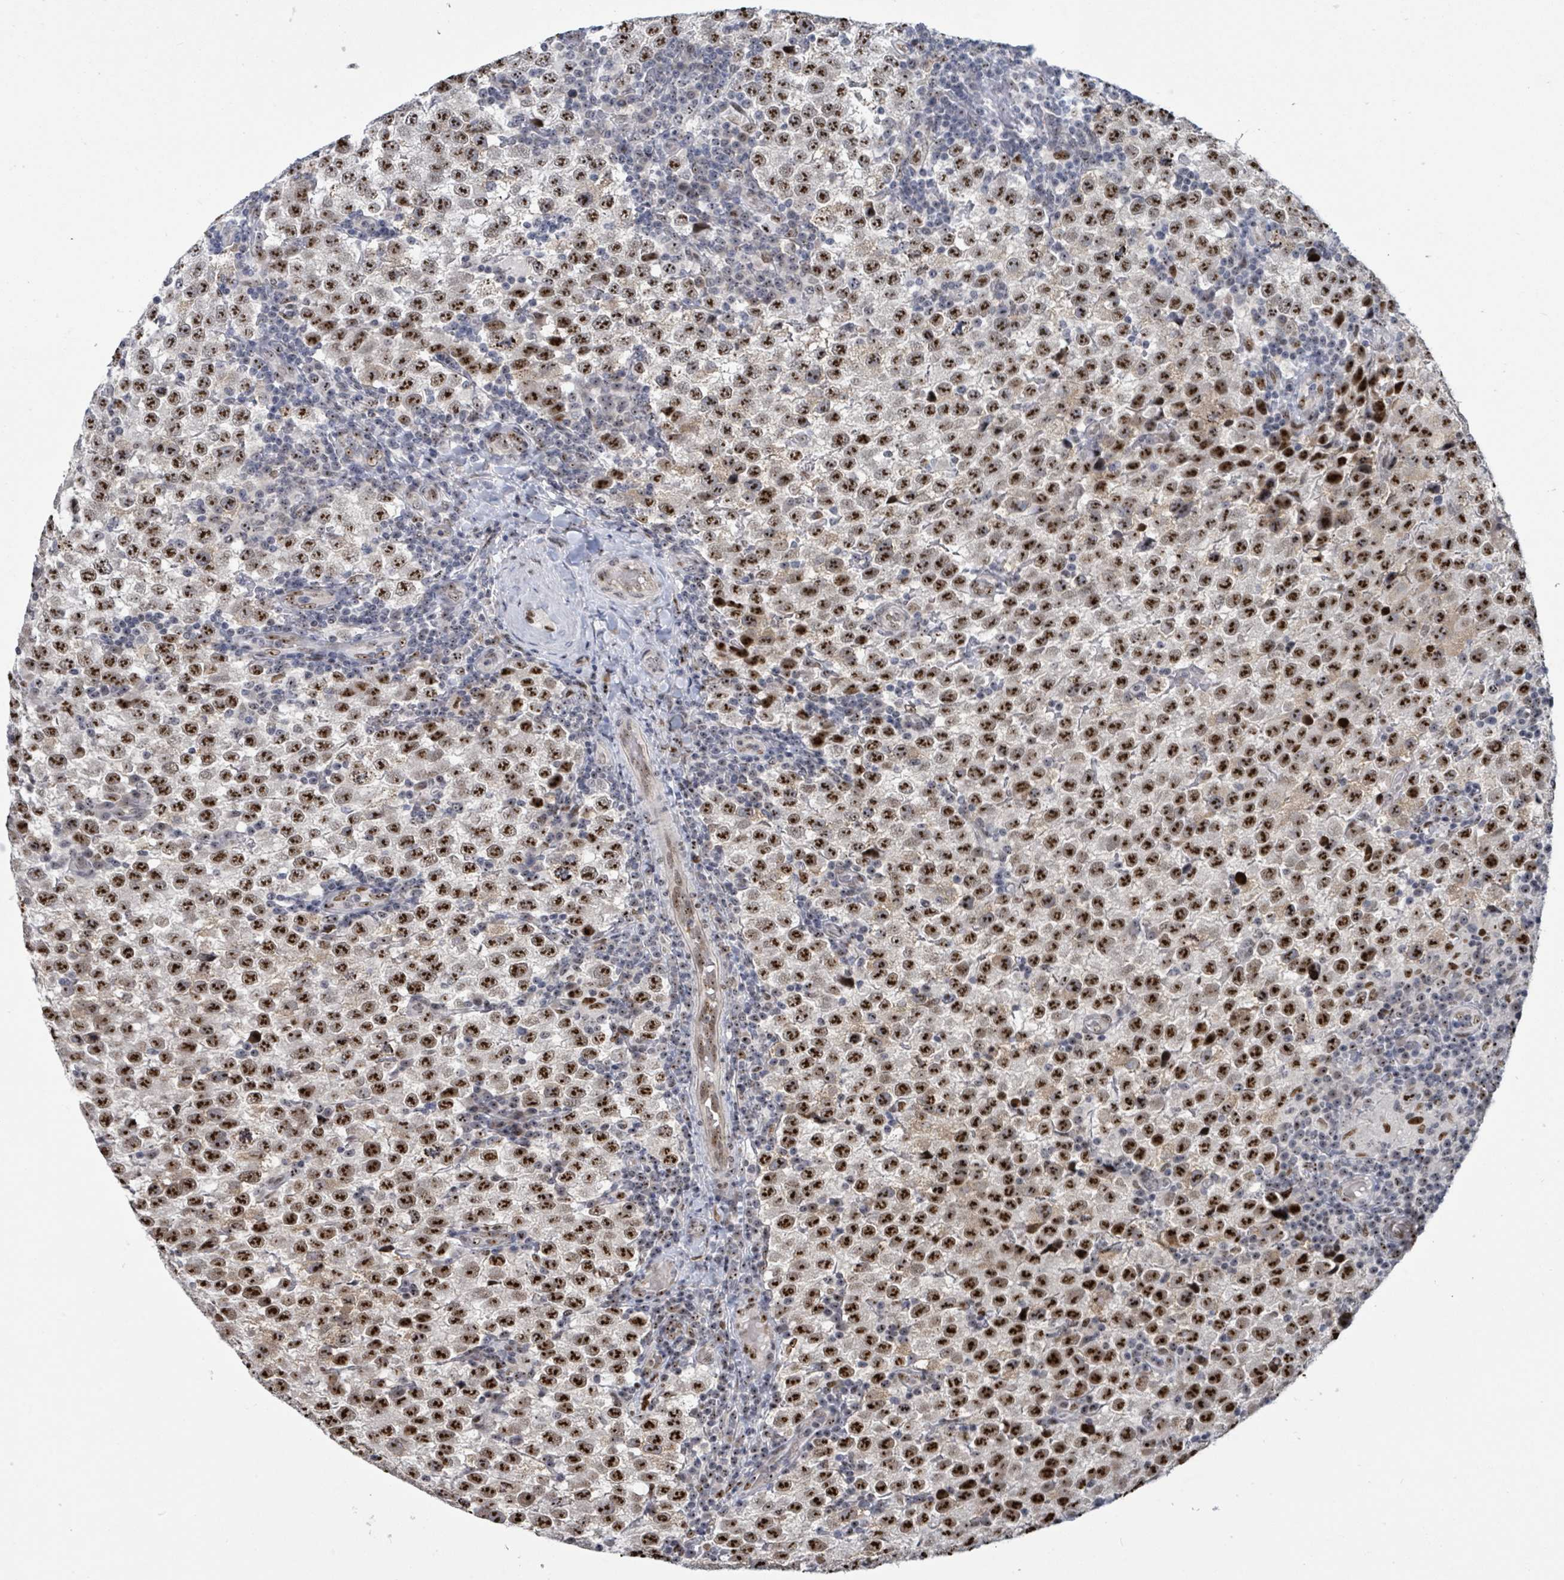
{"staining": {"intensity": "strong", "quantity": "25%-75%", "location": "nuclear"}, "tissue": "testis cancer", "cell_type": "Tumor cells", "image_type": "cancer", "snomed": [{"axis": "morphology", "description": "Seminoma, NOS"}, {"axis": "topography", "description": "Testis"}], "caption": "Strong nuclear staining is appreciated in approximately 25%-75% of tumor cells in seminoma (testis).", "gene": "RRN3", "patient": {"sex": "male", "age": 34}}